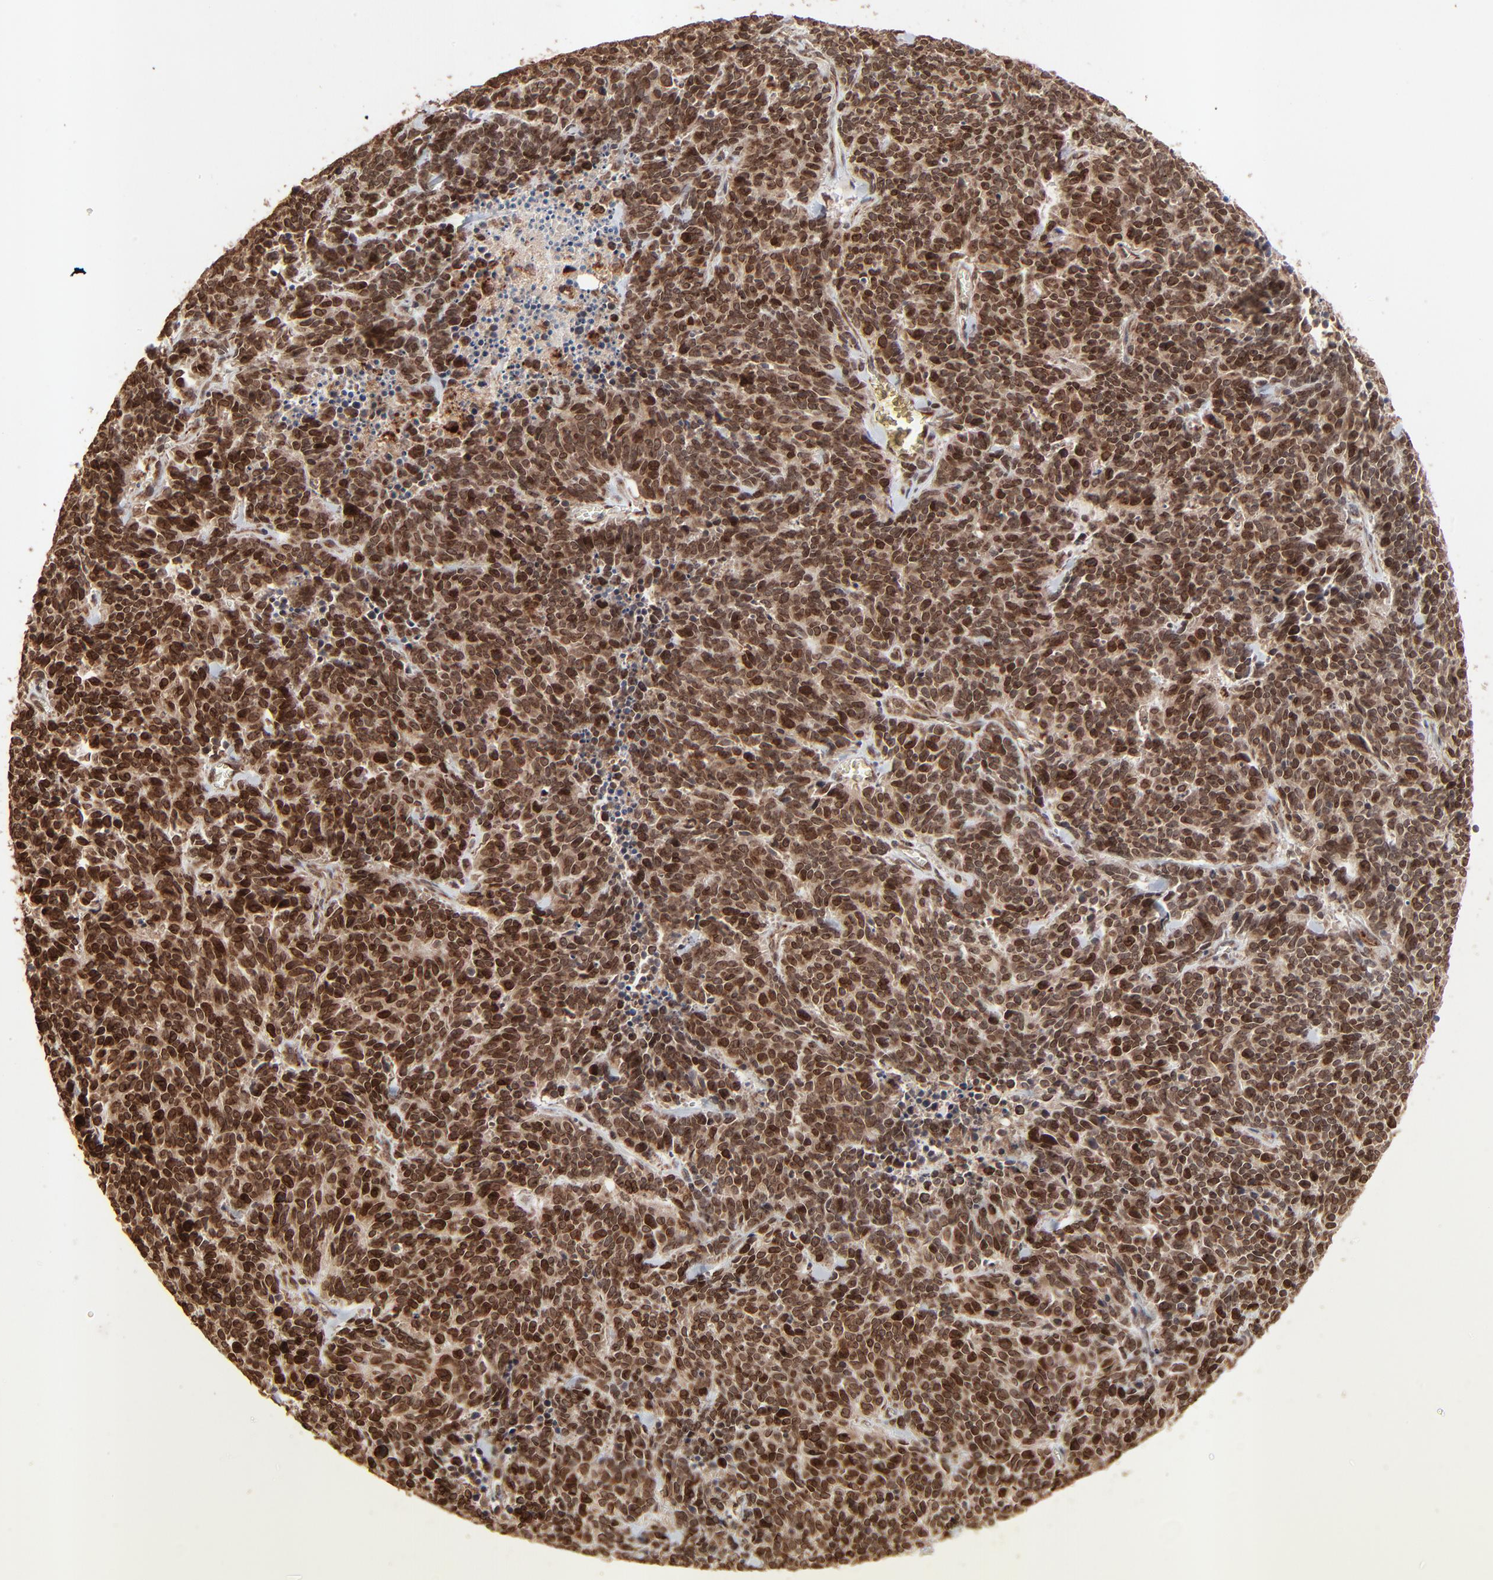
{"staining": {"intensity": "strong", "quantity": ">75%", "location": "cytoplasmic/membranous,nuclear"}, "tissue": "lung cancer", "cell_type": "Tumor cells", "image_type": "cancer", "snomed": [{"axis": "morphology", "description": "Neoplasm, malignant, NOS"}, {"axis": "topography", "description": "Lung"}], "caption": "Immunohistochemical staining of lung cancer exhibits strong cytoplasmic/membranous and nuclear protein positivity in approximately >75% of tumor cells. (Brightfield microscopy of DAB IHC at high magnification).", "gene": "FAM227A", "patient": {"sex": "female", "age": 58}}